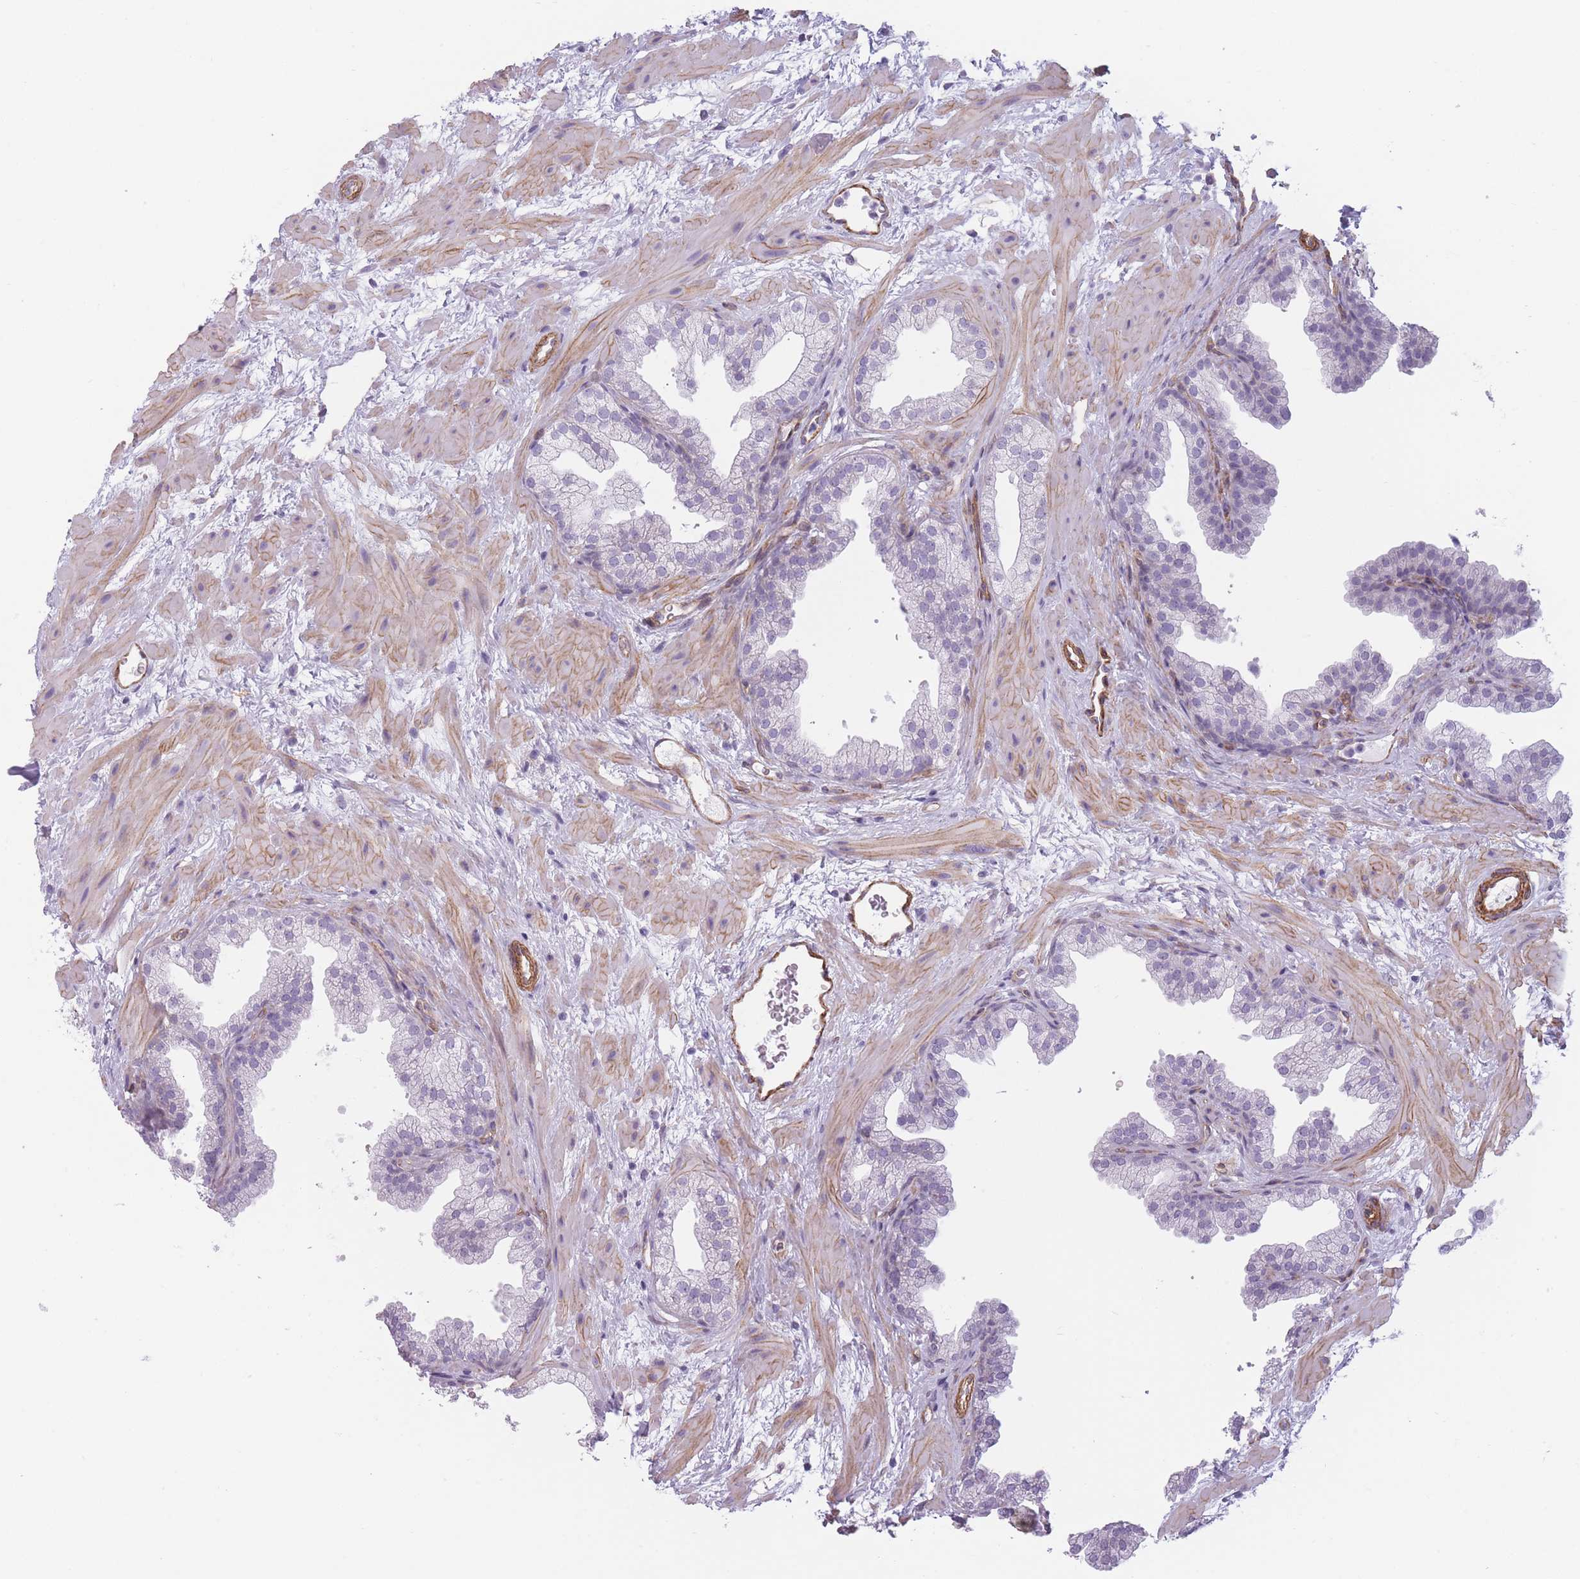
{"staining": {"intensity": "negative", "quantity": "none", "location": "none"}, "tissue": "prostate", "cell_type": "Glandular cells", "image_type": "normal", "snomed": [{"axis": "morphology", "description": "Normal tissue, NOS"}, {"axis": "topography", "description": "Prostate"}], "caption": "Micrograph shows no significant protein expression in glandular cells of normal prostate. (IHC, brightfield microscopy, high magnification).", "gene": "OR6B2", "patient": {"sex": "male", "age": 37}}